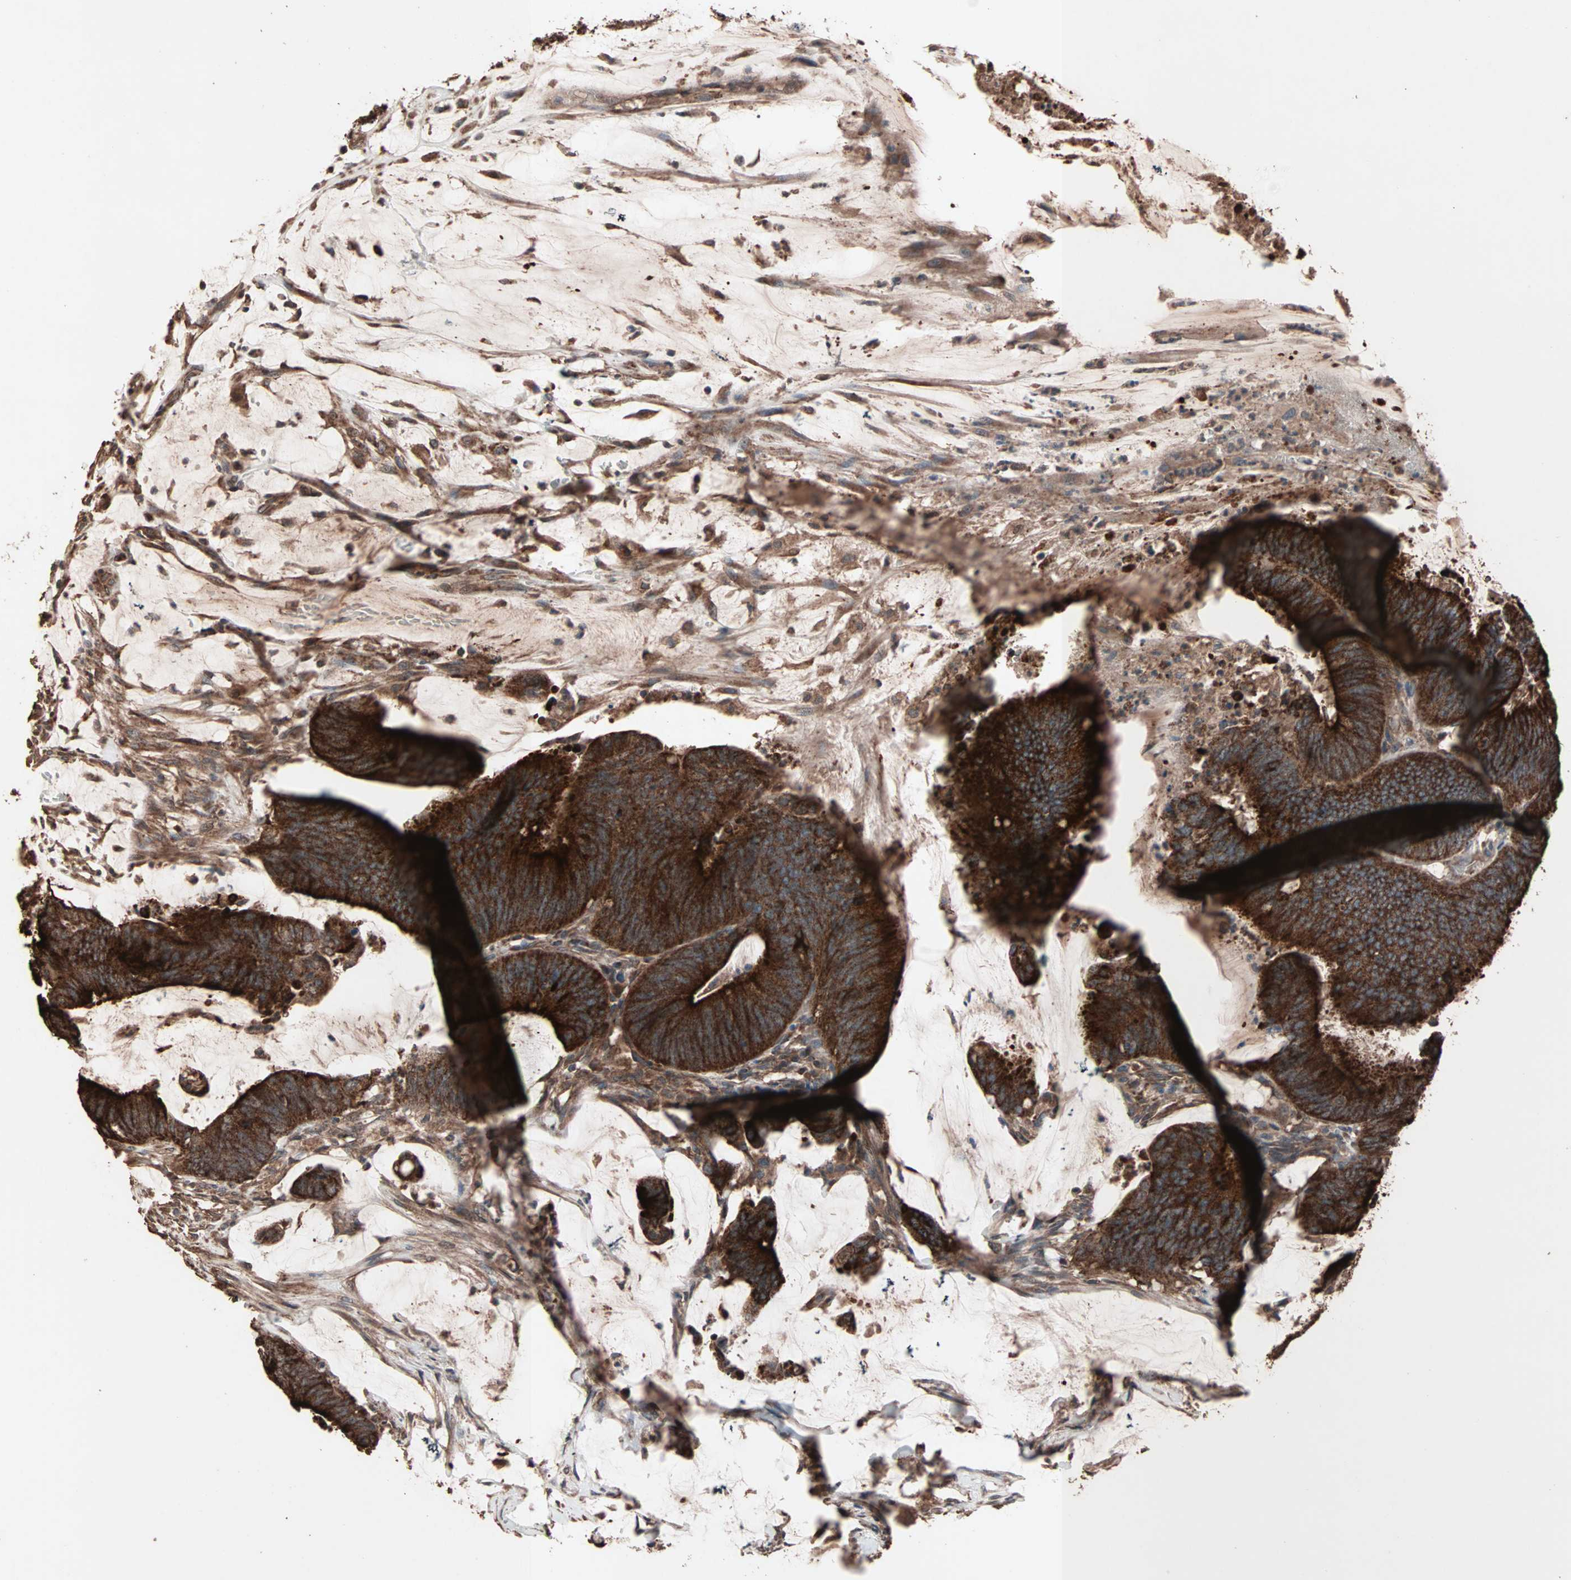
{"staining": {"intensity": "strong", "quantity": ">75%", "location": "cytoplasmic/membranous"}, "tissue": "colorectal cancer", "cell_type": "Tumor cells", "image_type": "cancer", "snomed": [{"axis": "morphology", "description": "Adenocarcinoma, NOS"}, {"axis": "topography", "description": "Rectum"}], "caption": "Immunohistochemistry (IHC) of human adenocarcinoma (colorectal) demonstrates high levels of strong cytoplasmic/membranous staining in about >75% of tumor cells.", "gene": "MRPL2", "patient": {"sex": "female", "age": 66}}